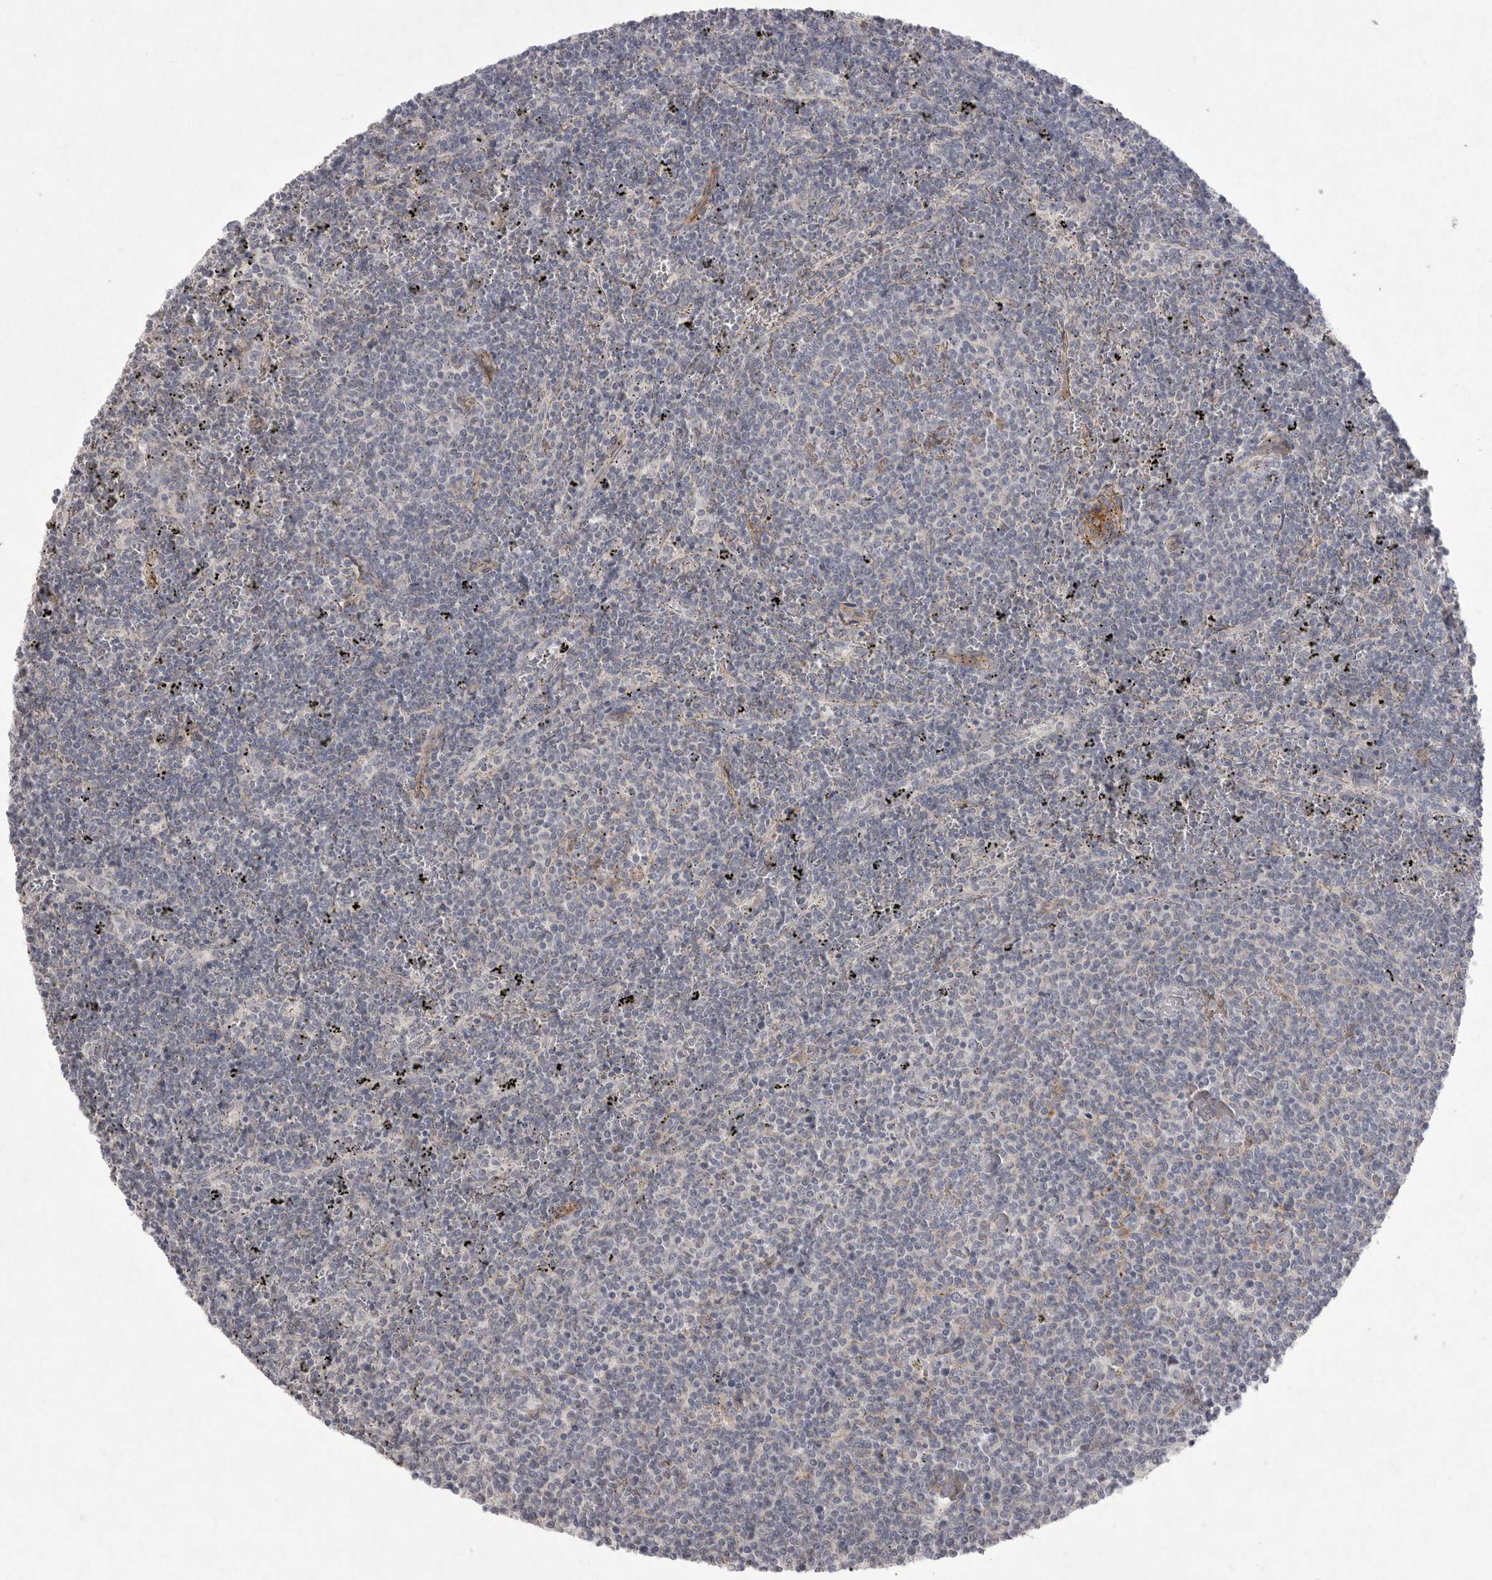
{"staining": {"intensity": "negative", "quantity": "none", "location": "none"}, "tissue": "lymphoma", "cell_type": "Tumor cells", "image_type": "cancer", "snomed": [{"axis": "morphology", "description": "Malignant lymphoma, non-Hodgkin's type, Low grade"}, {"axis": "topography", "description": "Spleen"}], "caption": "DAB immunohistochemical staining of human low-grade malignant lymphoma, non-Hodgkin's type demonstrates no significant staining in tumor cells.", "gene": "VANGL2", "patient": {"sex": "female", "age": 50}}